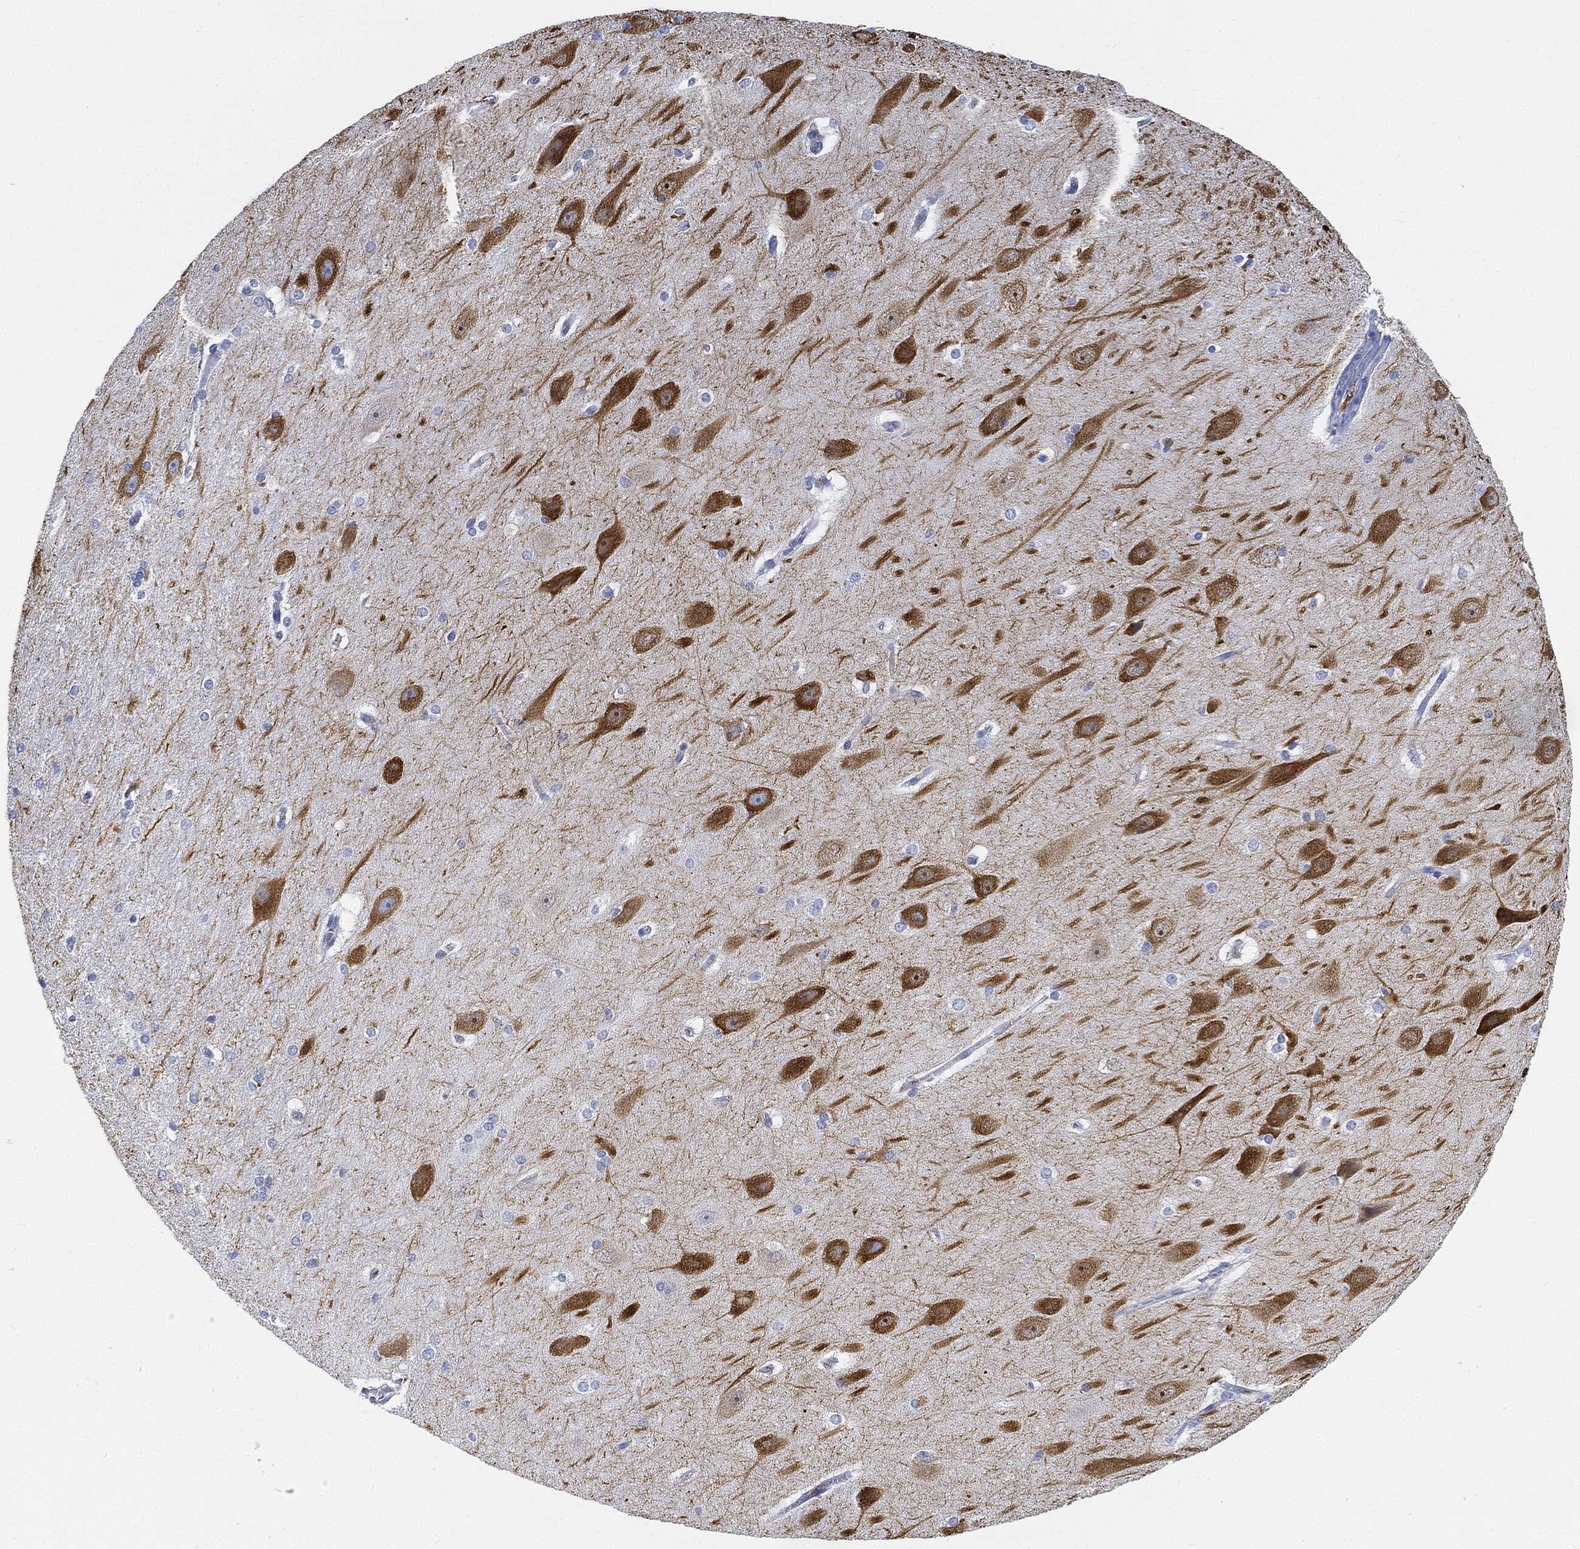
{"staining": {"intensity": "negative", "quantity": "none", "location": "none"}, "tissue": "hippocampus", "cell_type": "Glial cells", "image_type": "normal", "snomed": [{"axis": "morphology", "description": "Normal tissue, NOS"}, {"axis": "topography", "description": "Cerebral cortex"}, {"axis": "topography", "description": "Hippocampus"}], "caption": "High power microscopy image of an immunohistochemistry histopathology image of benign hippocampus, revealing no significant positivity in glial cells.", "gene": "IGLV6", "patient": {"sex": "female", "age": 19}}